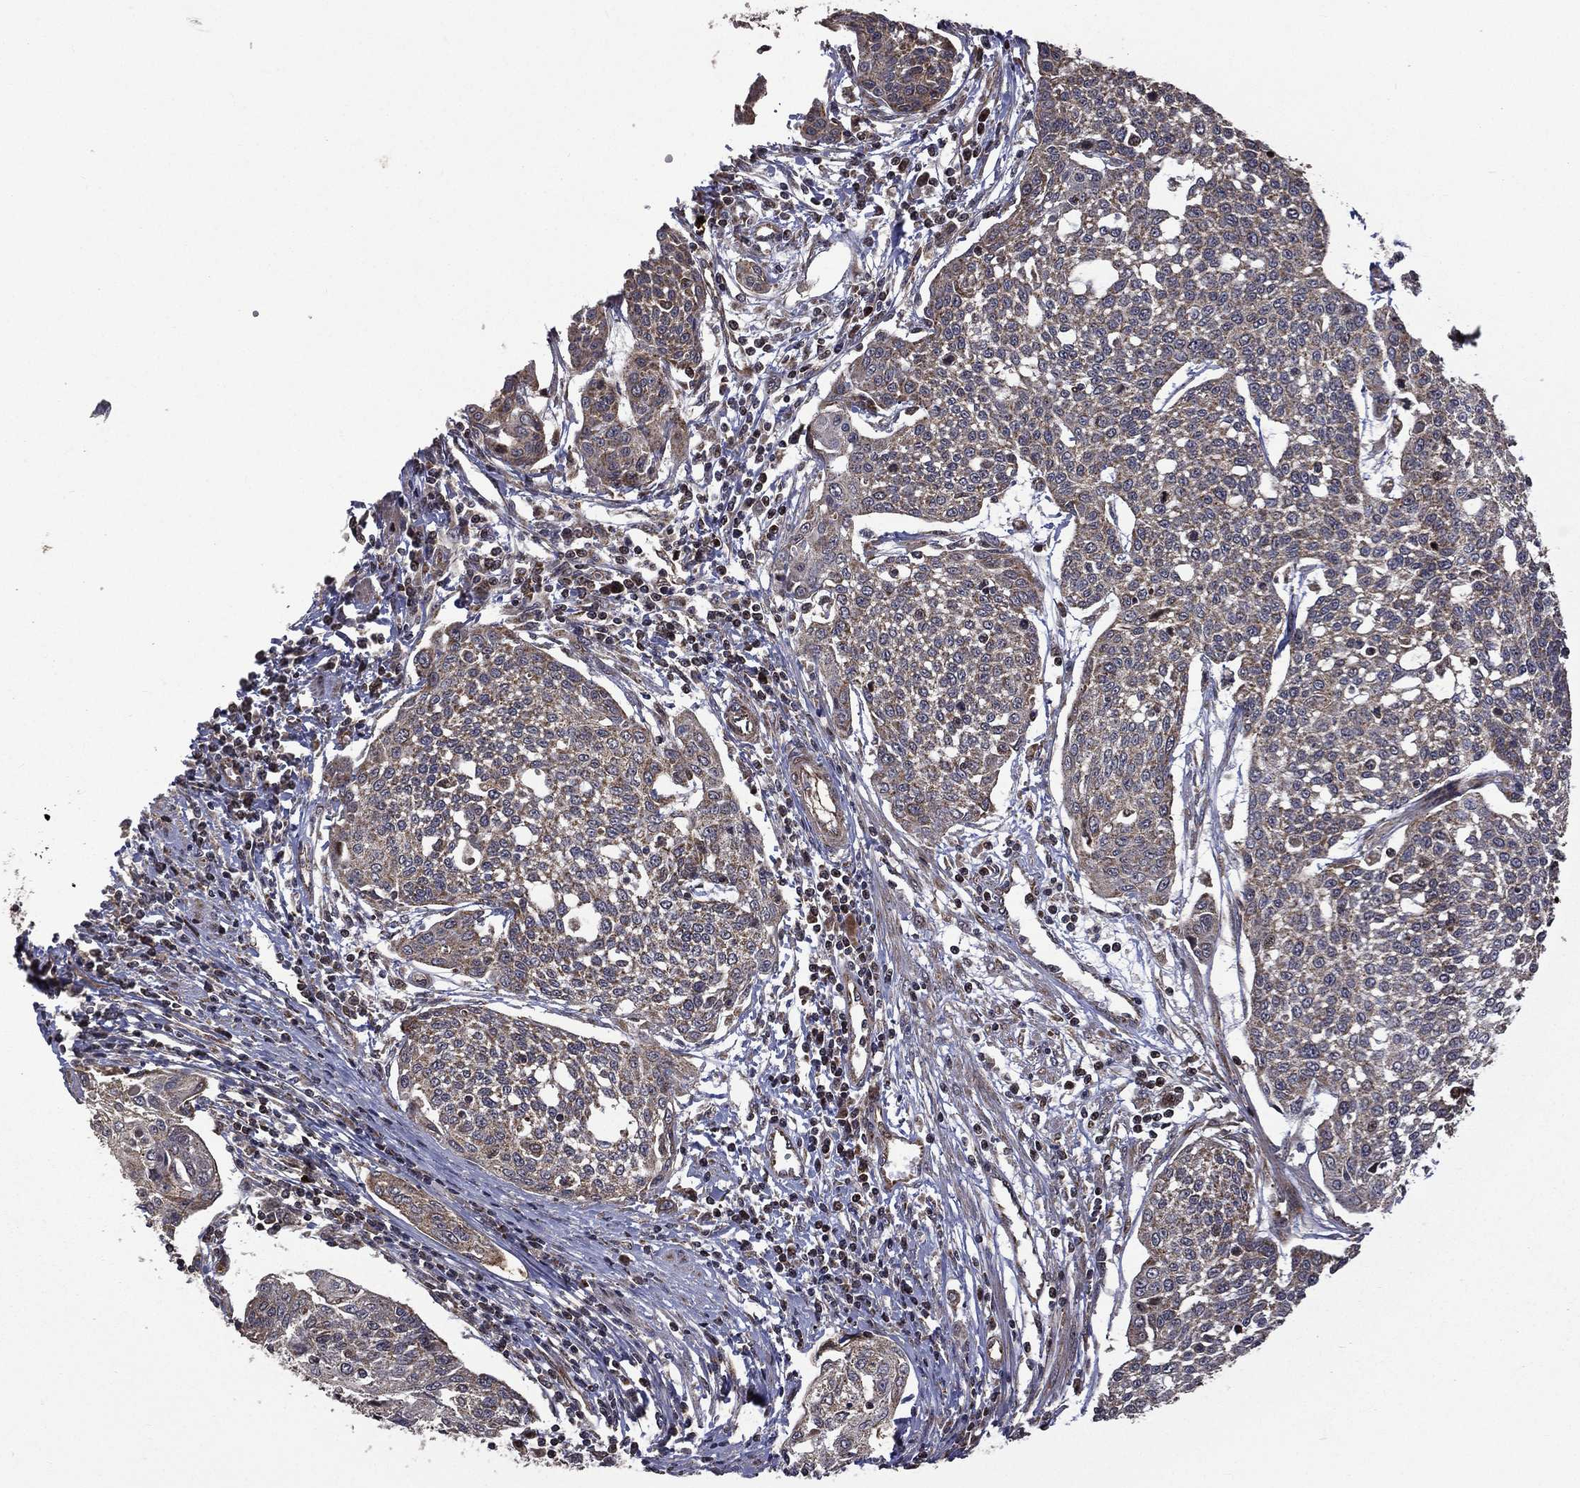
{"staining": {"intensity": "negative", "quantity": "none", "location": "none"}, "tissue": "cervical cancer", "cell_type": "Tumor cells", "image_type": "cancer", "snomed": [{"axis": "morphology", "description": "Squamous cell carcinoma, NOS"}, {"axis": "topography", "description": "Cervix"}], "caption": "The photomicrograph shows no staining of tumor cells in cervical cancer (squamous cell carcinoma).", "gene": "GIMAP6", "patient": {"sex": "female", "age": 34}}